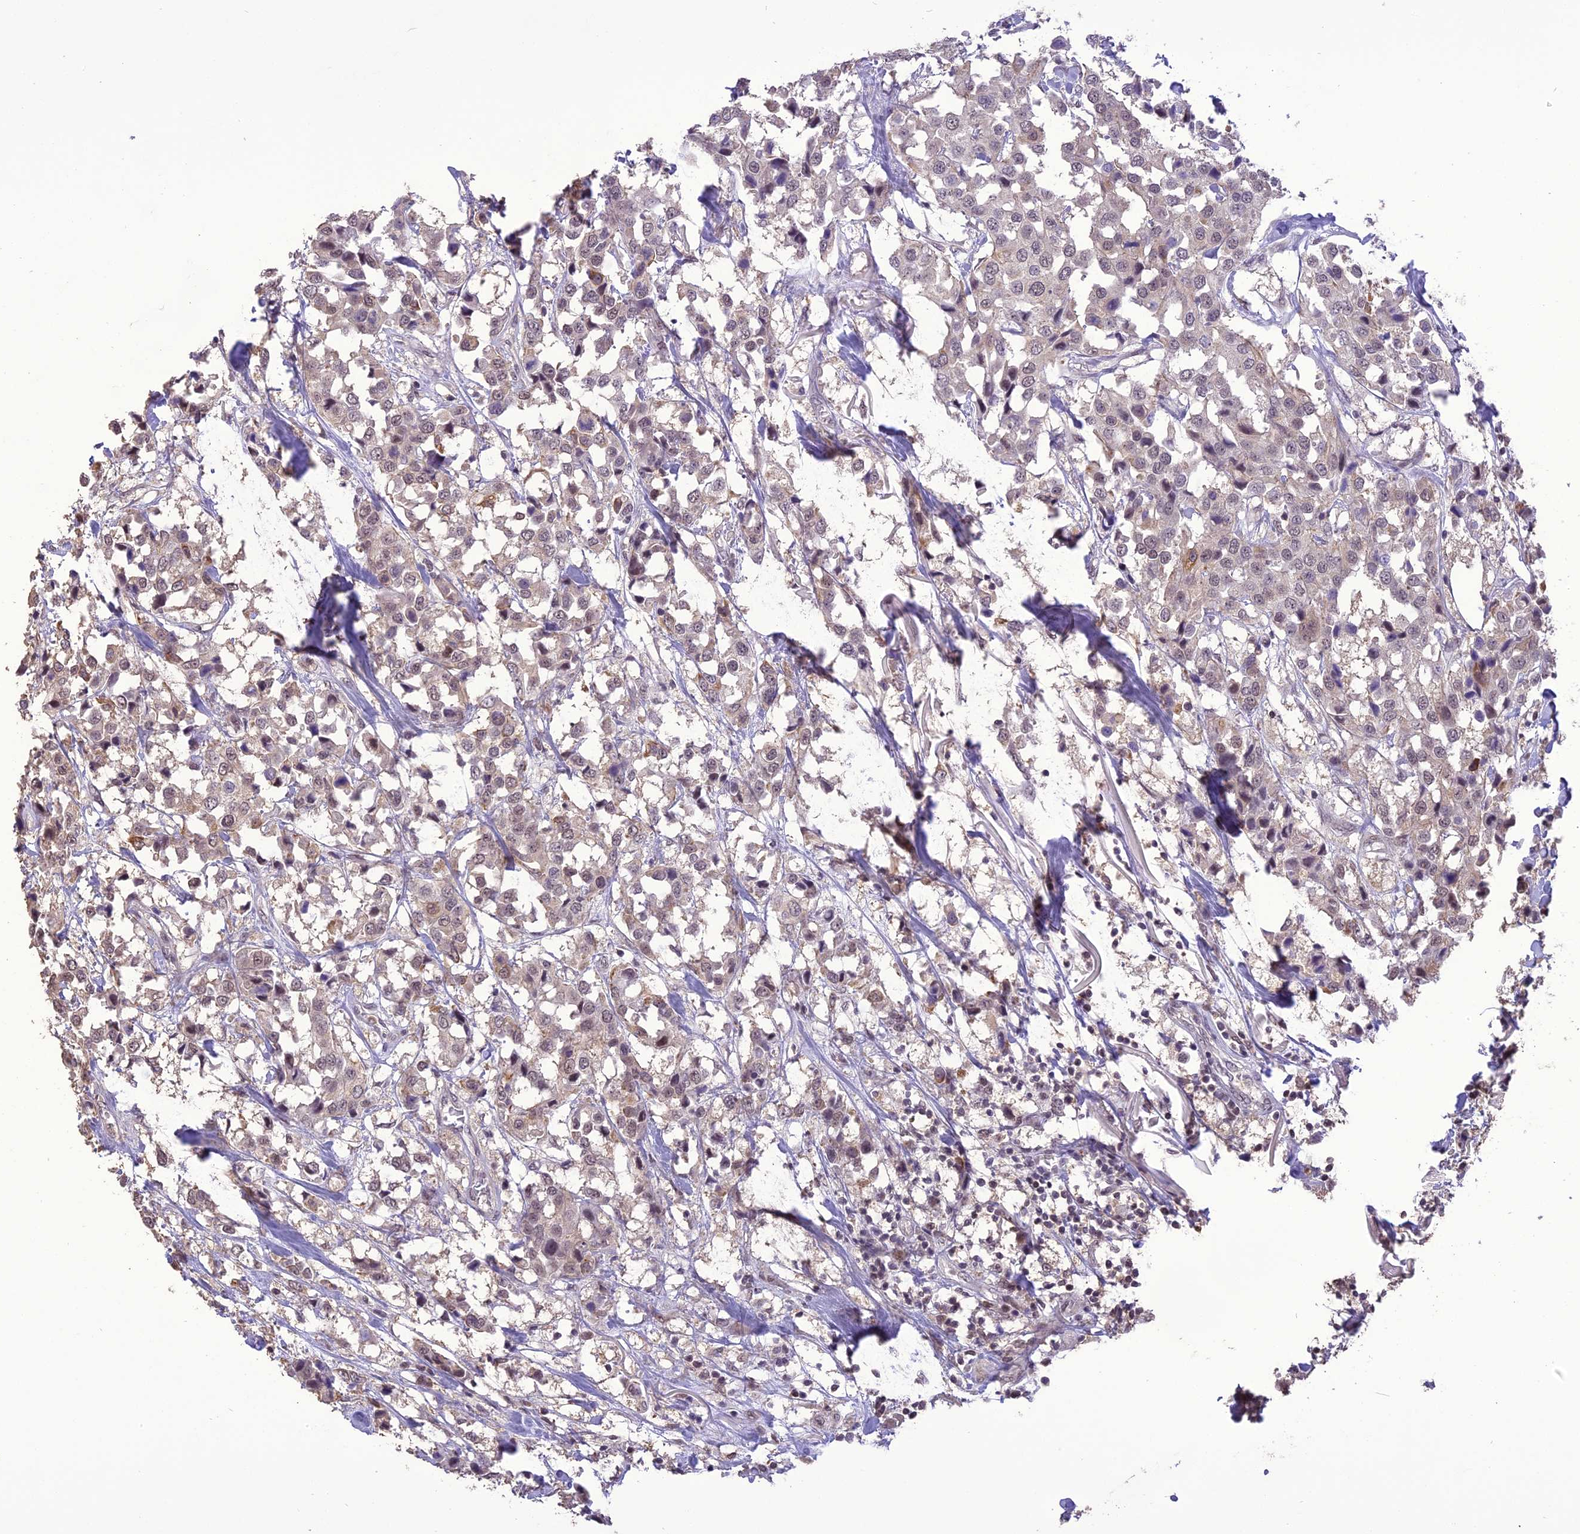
{"staining": {"intensity": "weak", "quantity": "<25%", "location": "nuclear"}, "tissue": "breast cancer", "cell_type": "Tumor cells", "image_type": "cancer", "snomed": [{"axis": "morphology", "description": "Duct carcinoma"}, {"axis": "topography", "description": "Breast"}], "caption": "Immunohistochemistry image of invasive ductal carcinoma (breast) stained for a protein (brown), which exhibits no positivity in tumor cells.", "gene": "TIGD7", "patient": {"sex": "female", "age": 80}}